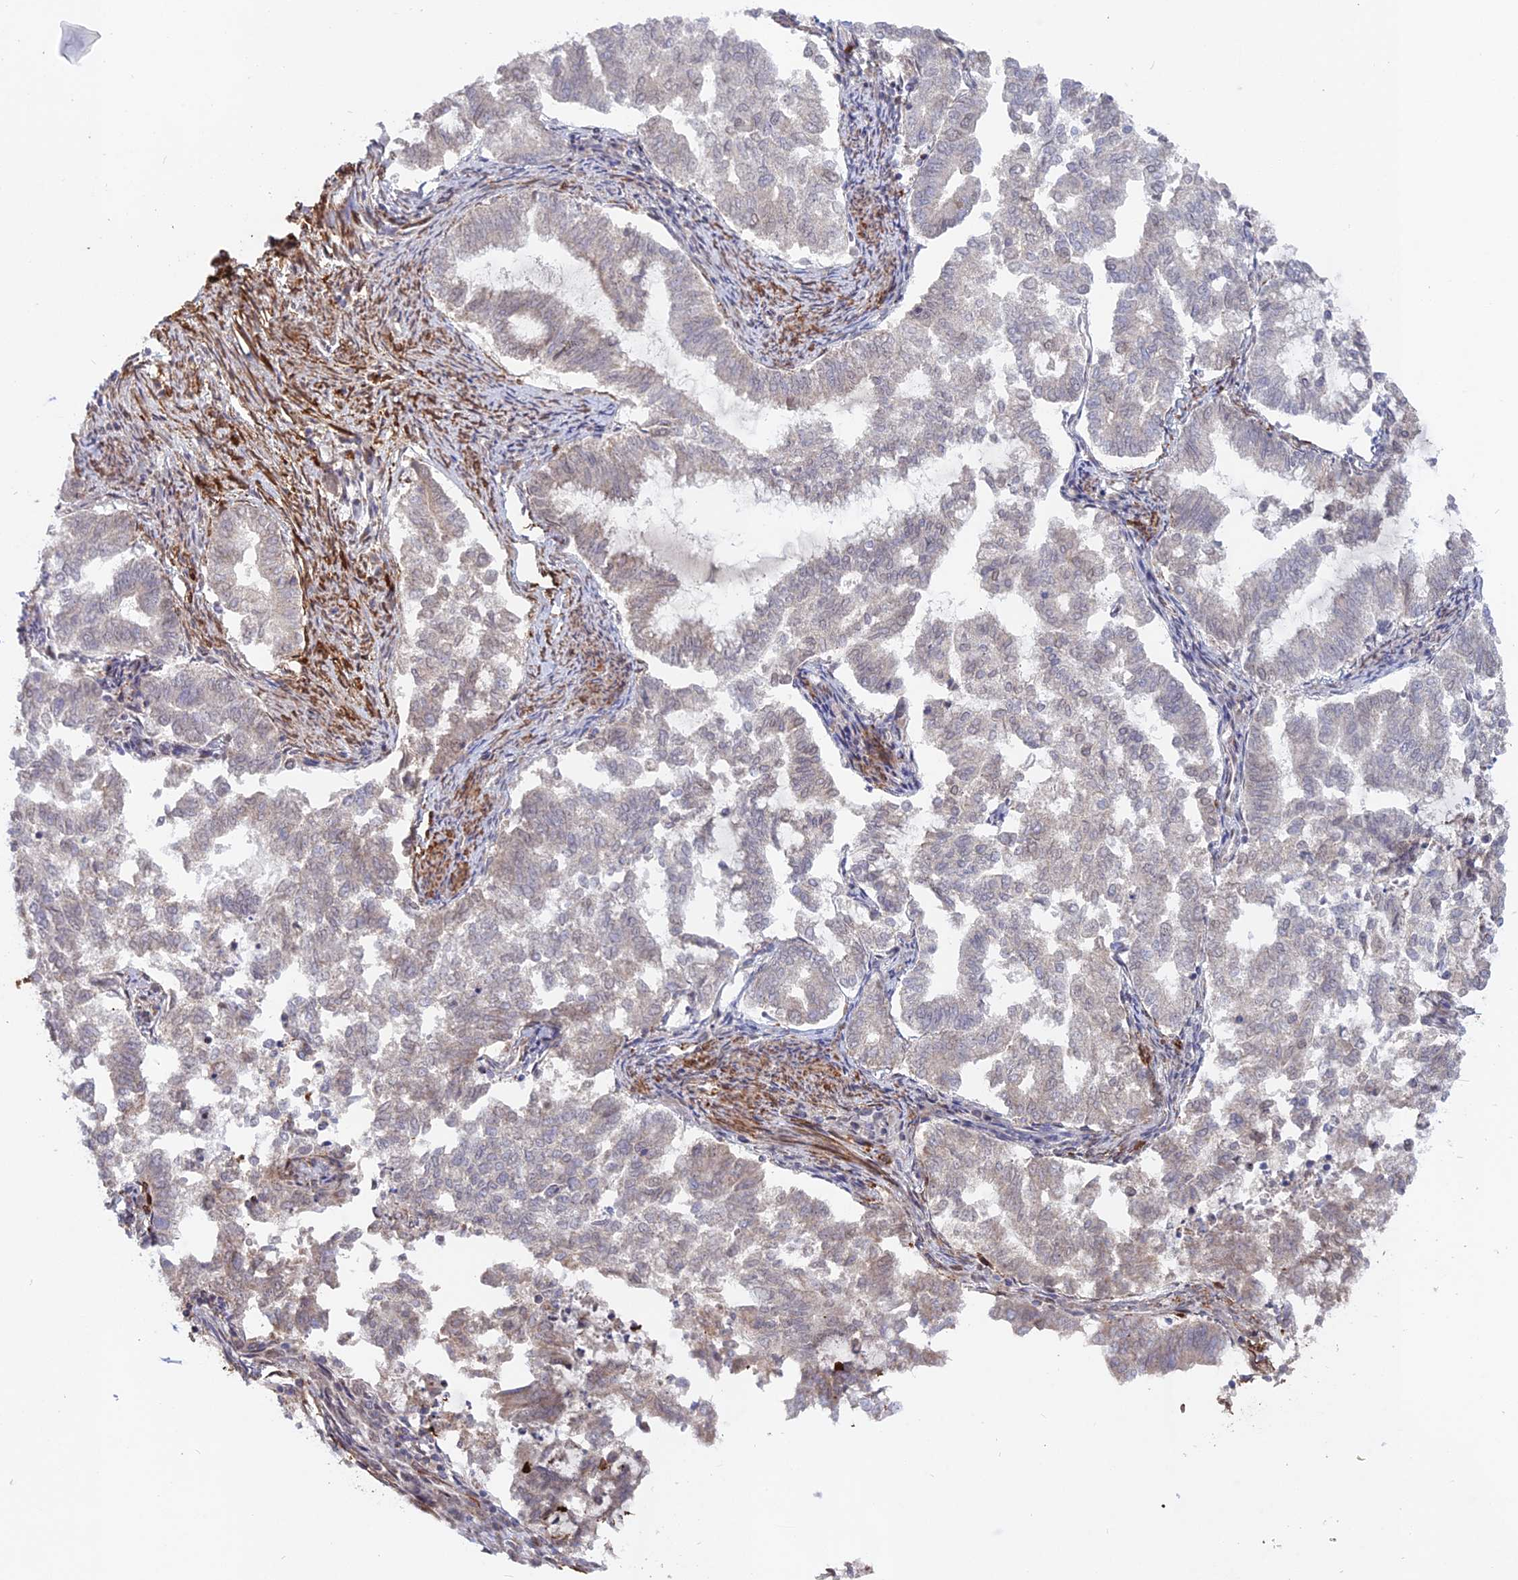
{"staining": {"intensity": "negative", "quantity": "none", "location": "none"}, "tissue": "endometrial cancer", "cell_type": "Tumor cells", "image_type": "cancer", "snomed": [{"axis": "morphology", "description": "Adenocarcinoma, NOS"}, {"axis": "topography", "description": "Endometrium"}], "caption": "High power microscopy histopathology image of an IHC image of adenocarcinoma (endometrial), revealing no significant positivity in tumor cells. (DAB (3,3'-diaminobenzidine) immunohistochemistry, high magnification).", "gene": "CCDC154", "patient": {"sex": "female", "age": 79}}